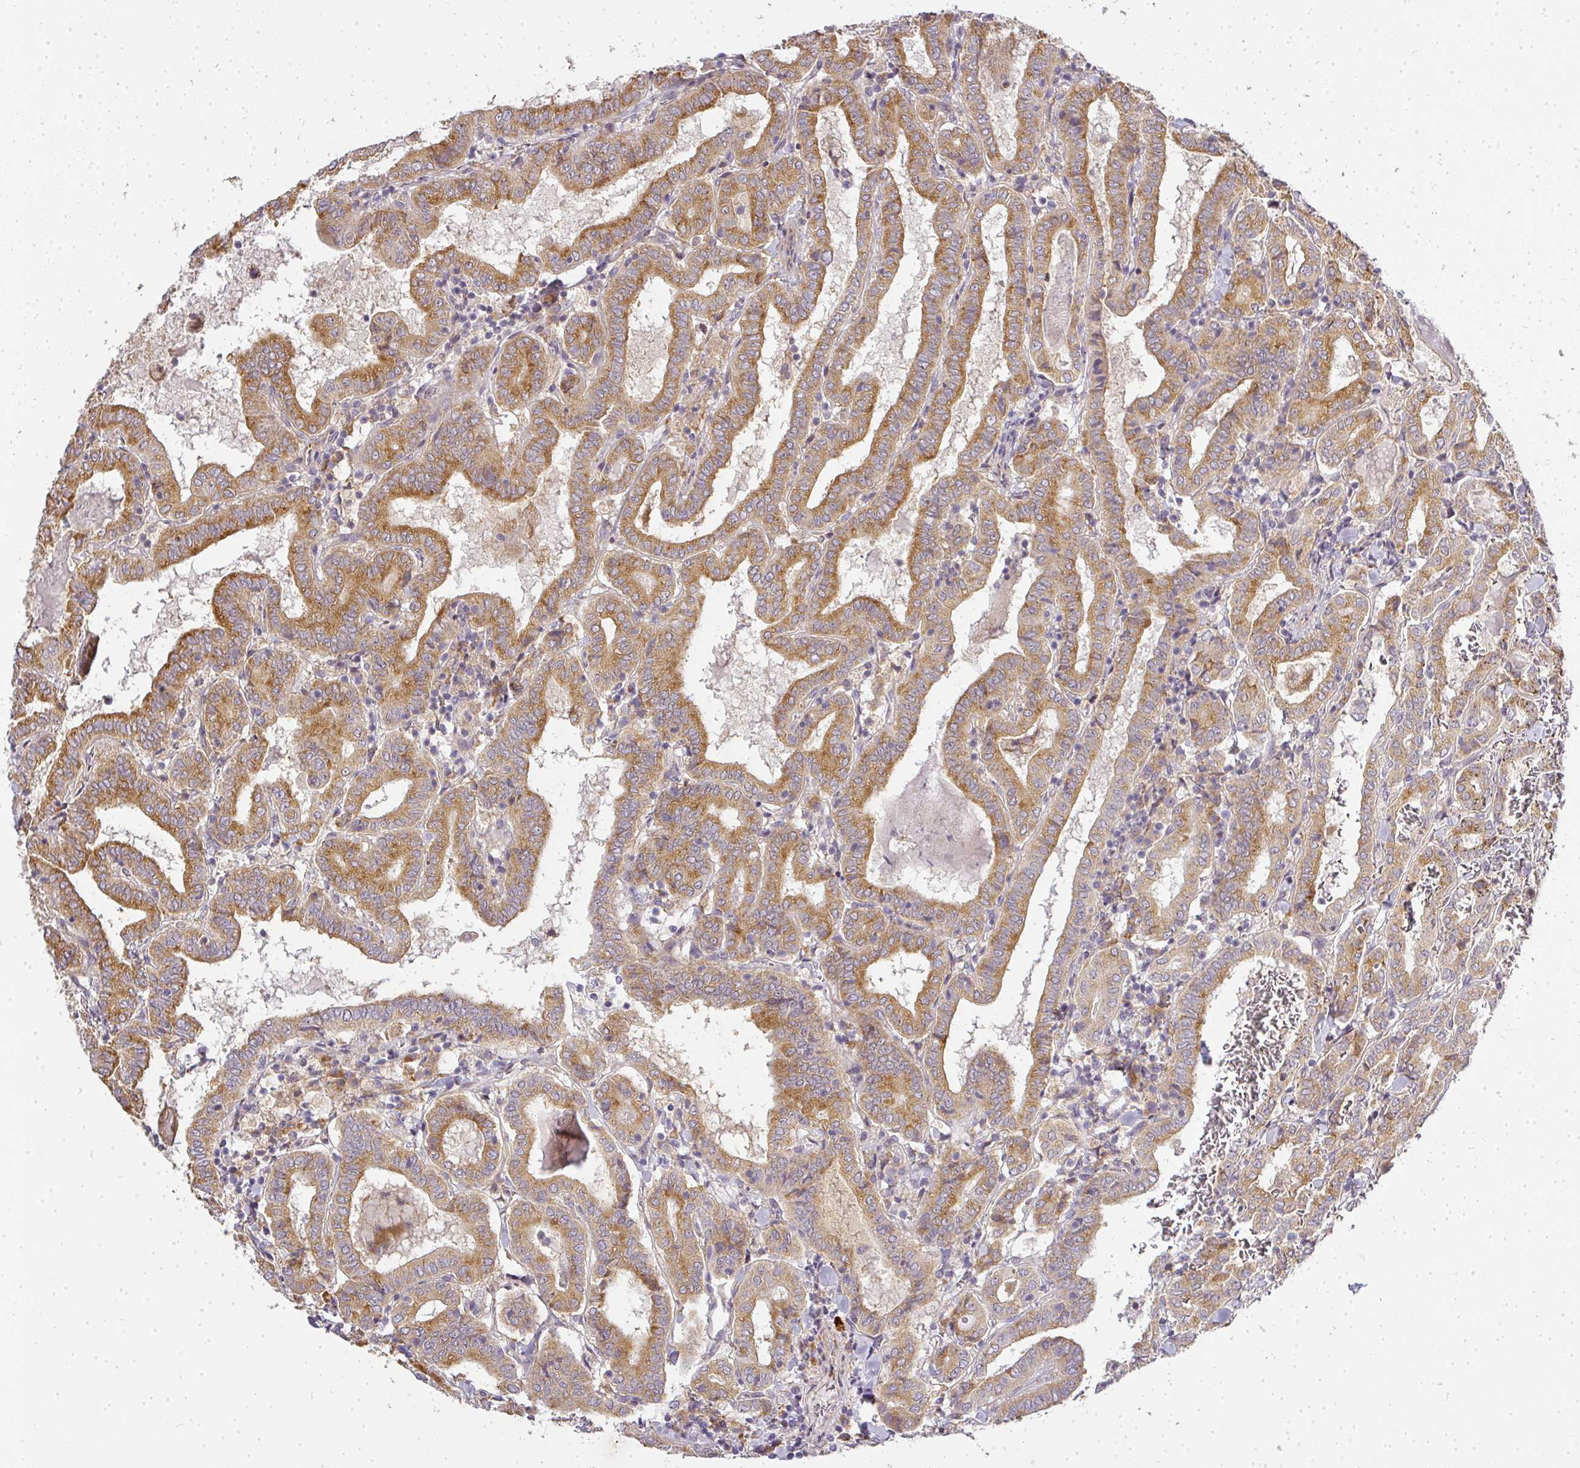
{"staining": {"intensity": "moderate", "quantity": ">75%", "location": "cytoplasmic/membranous"}, "tissue": "thyroid cancer", "cell_type": "Tumor cells", "image_type": "cancer", "snomed": [{"axis": "morphology", "description": "Papillary adenocarcinoma, NOS"}, {"axis": "topography", "description": "Thyroid gland"}], "caption": "A high-resolution micrograph shows IHC staining of thyroid cancer (papillary adenocarcinoma), which demonstrates moderate cytoplasmic/membranous staining in about >75% of tumor cells.", "gene": "MED19", "patient": {"sex": "female", "age": 72}}